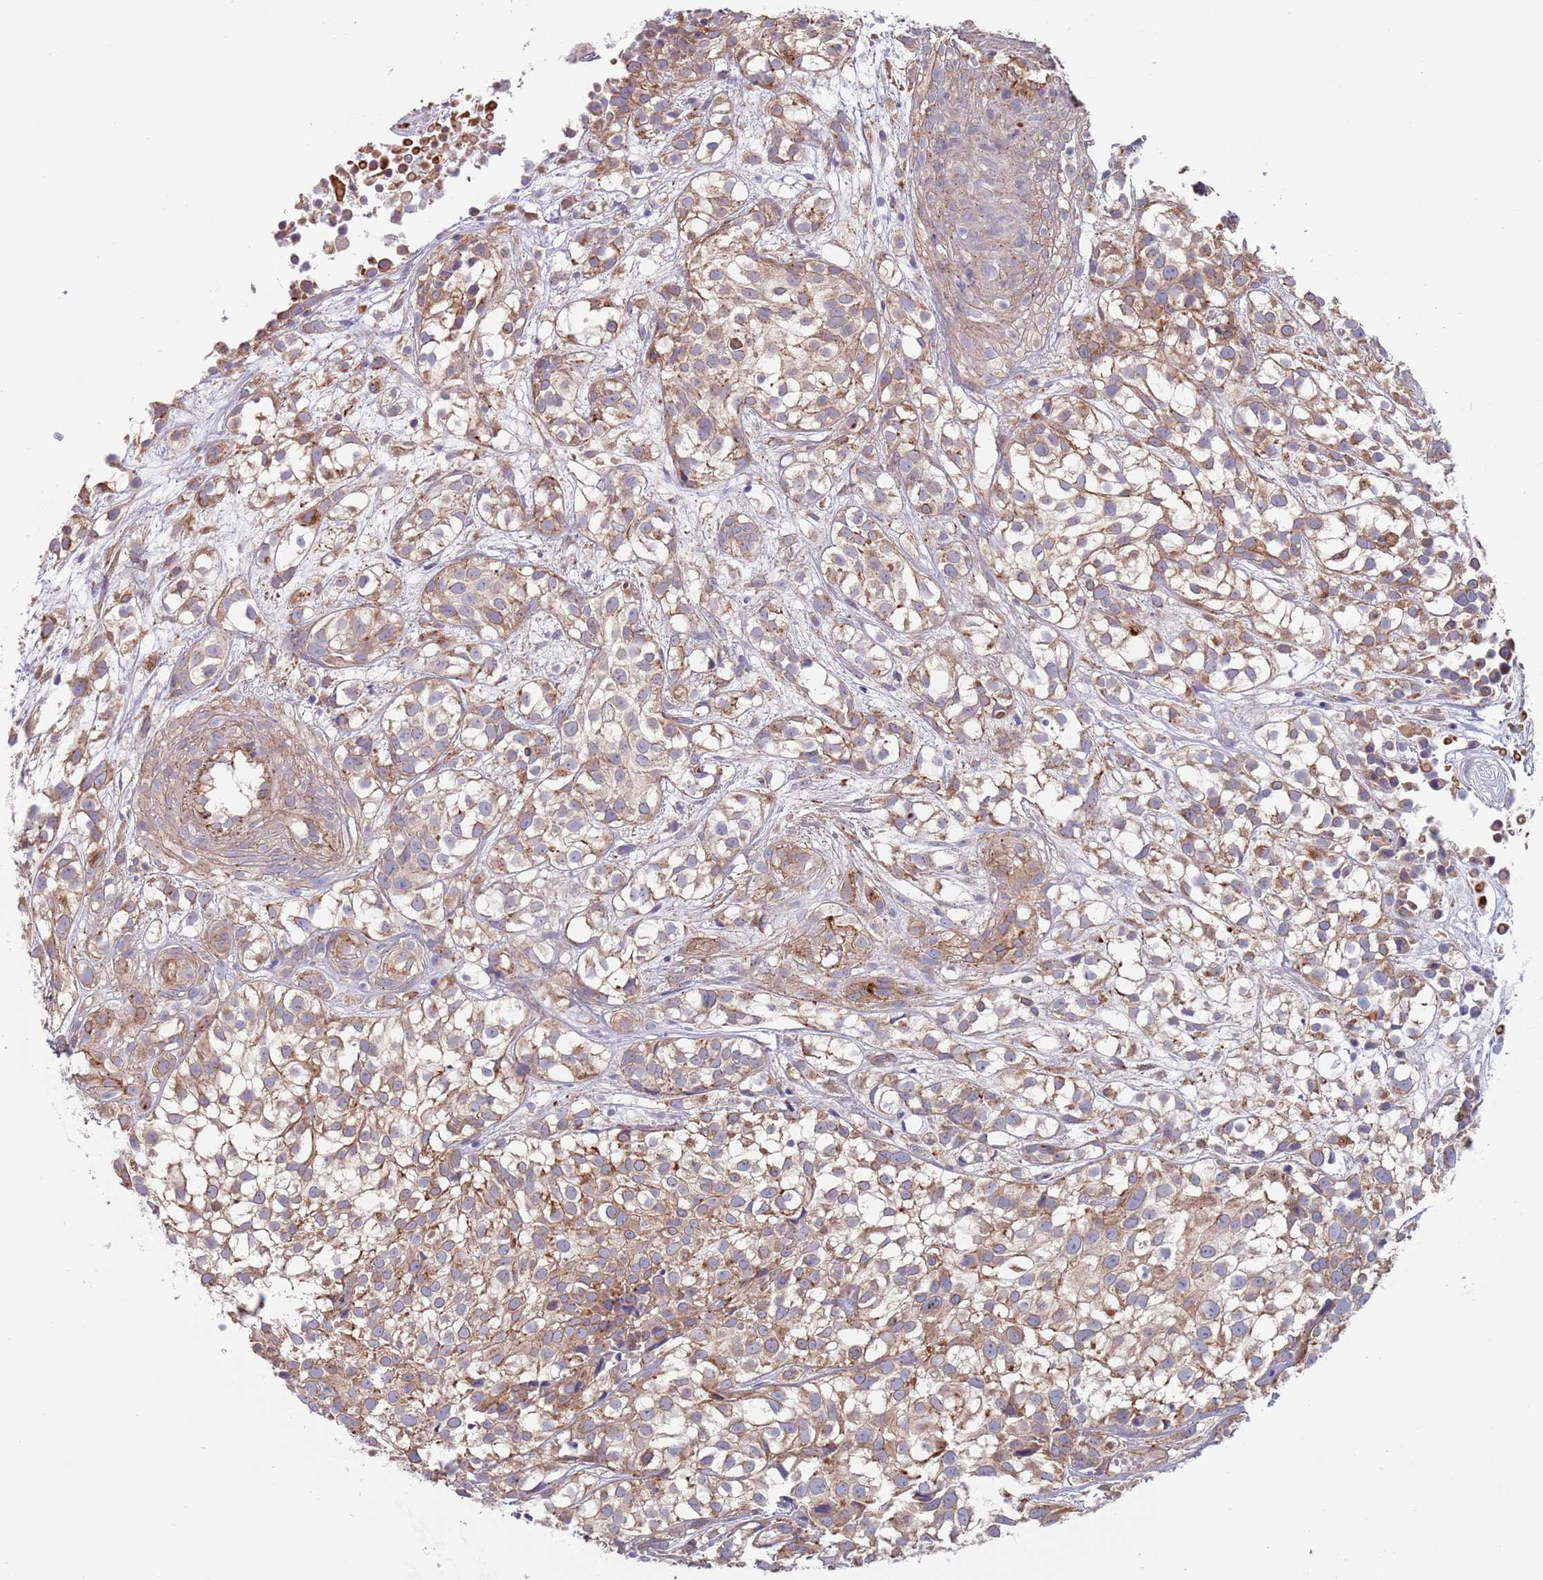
{"staining": {"intensity": "moderate", "quantity": ">75%", "location": "cytoplasmic/membranous"}, "tissue": "urothelial cancer", "cell_type": "Tumor cells", "image_type": "cancer", "snomed": [{"axis": "morphology", "description": "Urothelial carcinoma, High grade"}, {"axis": "topography", "description": "Urinary bladder"}], "caption": "Immunohistochemistry staining of high-grade urothelial carcinoma, which shows medium levels of moderate cytoplasmic/membranous staining in about >75% of tumor cells indicating moderate cytoplasmic/membranous protein staining. The staining was performed using DAB (brown) for protein detection and nuclei were counterstained in hematoxylin (blue).", "gene": "APPL2", "patient": {"sex": "male", "age": 56}}